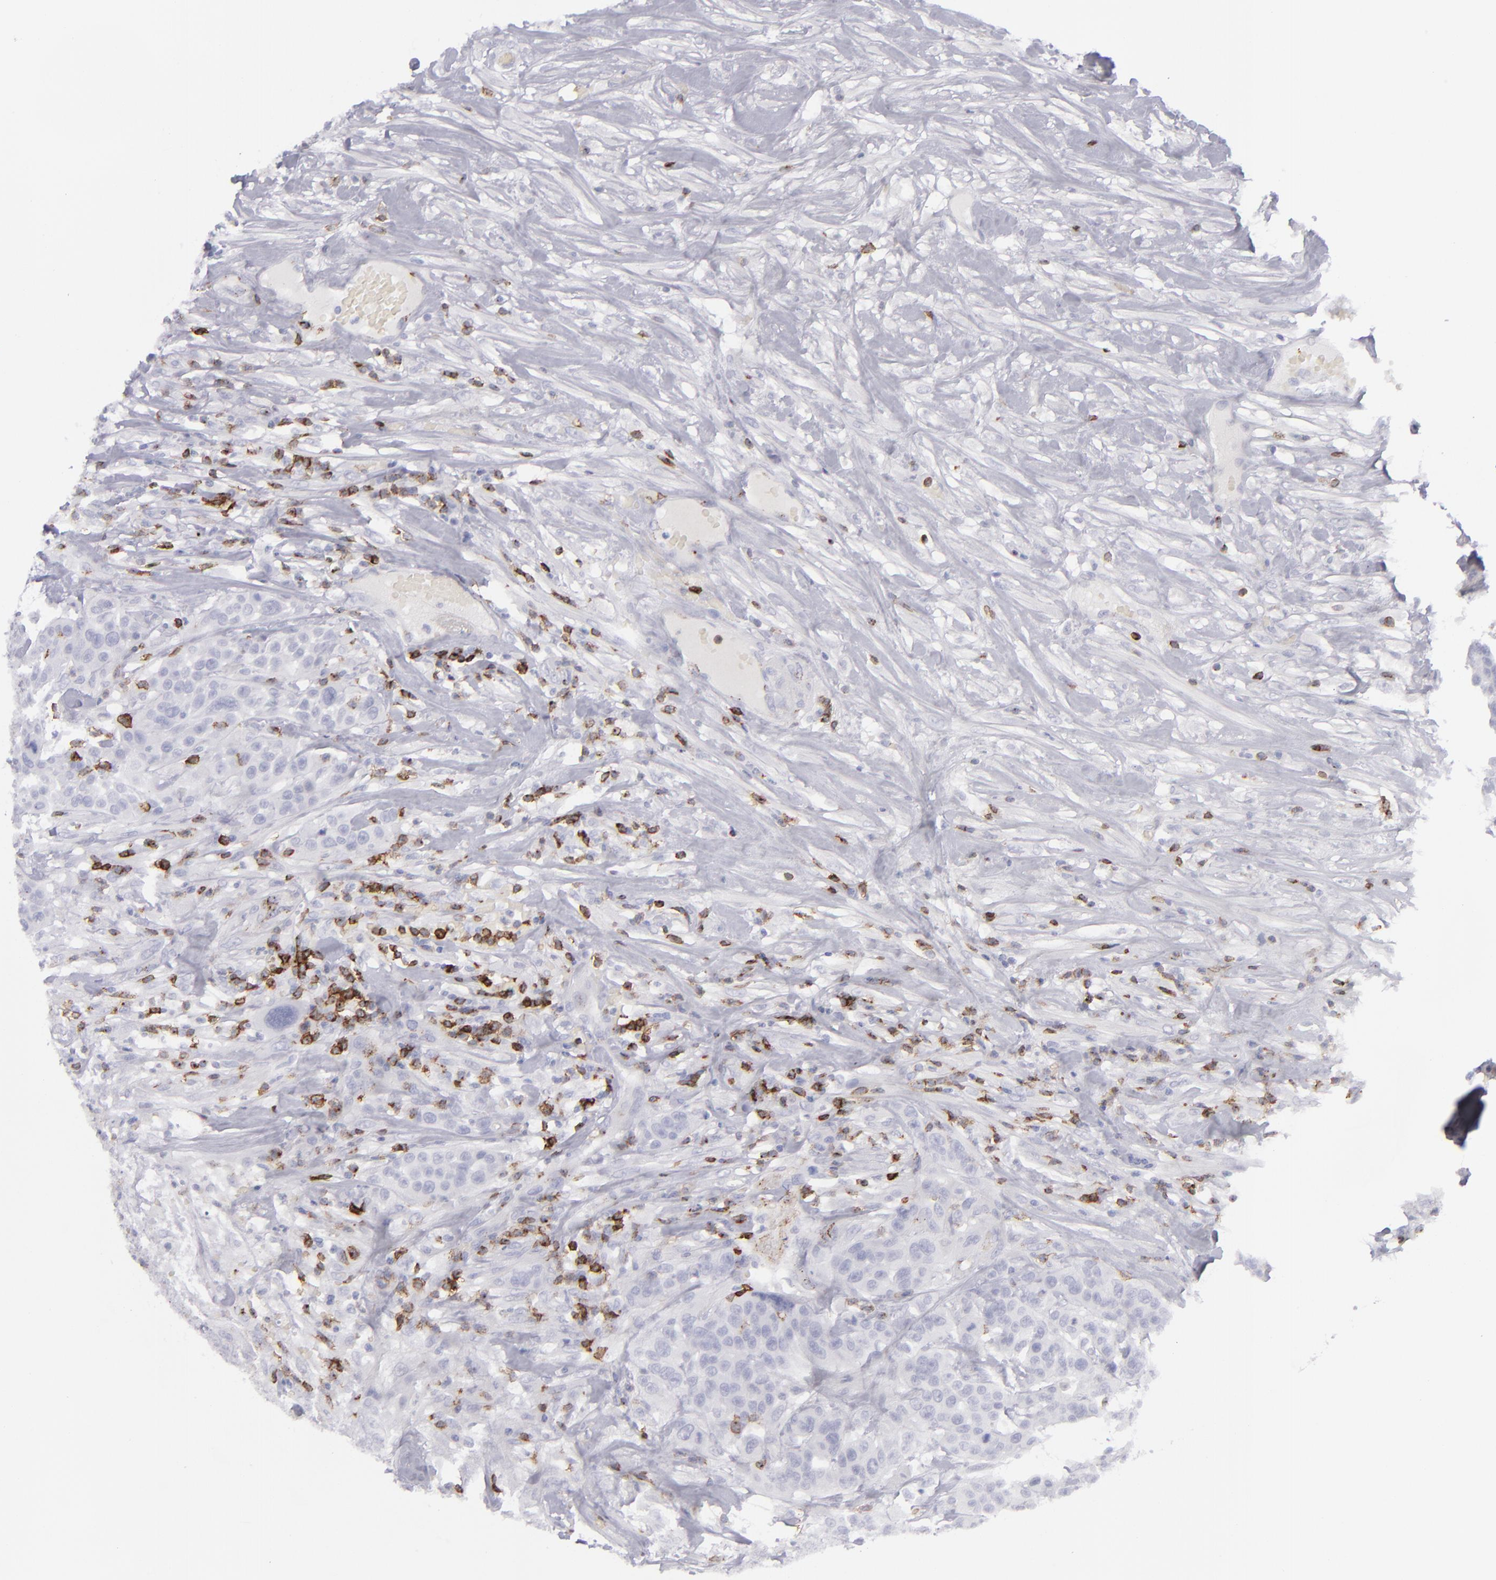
{"staining": {"intensity": "negative", "quantity": "none", "location": "none"}, "tissue": "urothelial cancer", "cell_type": "Tumor cells", "image_type": "cancer", "snomed": [{"axis": "morphology", "description": "Urothelial carcinoma, High grade"}, {"axis": "topography", "description": "Urinary bladder"}], "caption": "DAB (3,3'-diaminobenzidine) immunohistochemical staining of human high-grade urothelial carcinoma displays no significant positivity in tumor cells.", "gene": "CD27", "patient": {"sex": "male", "age": 74}}